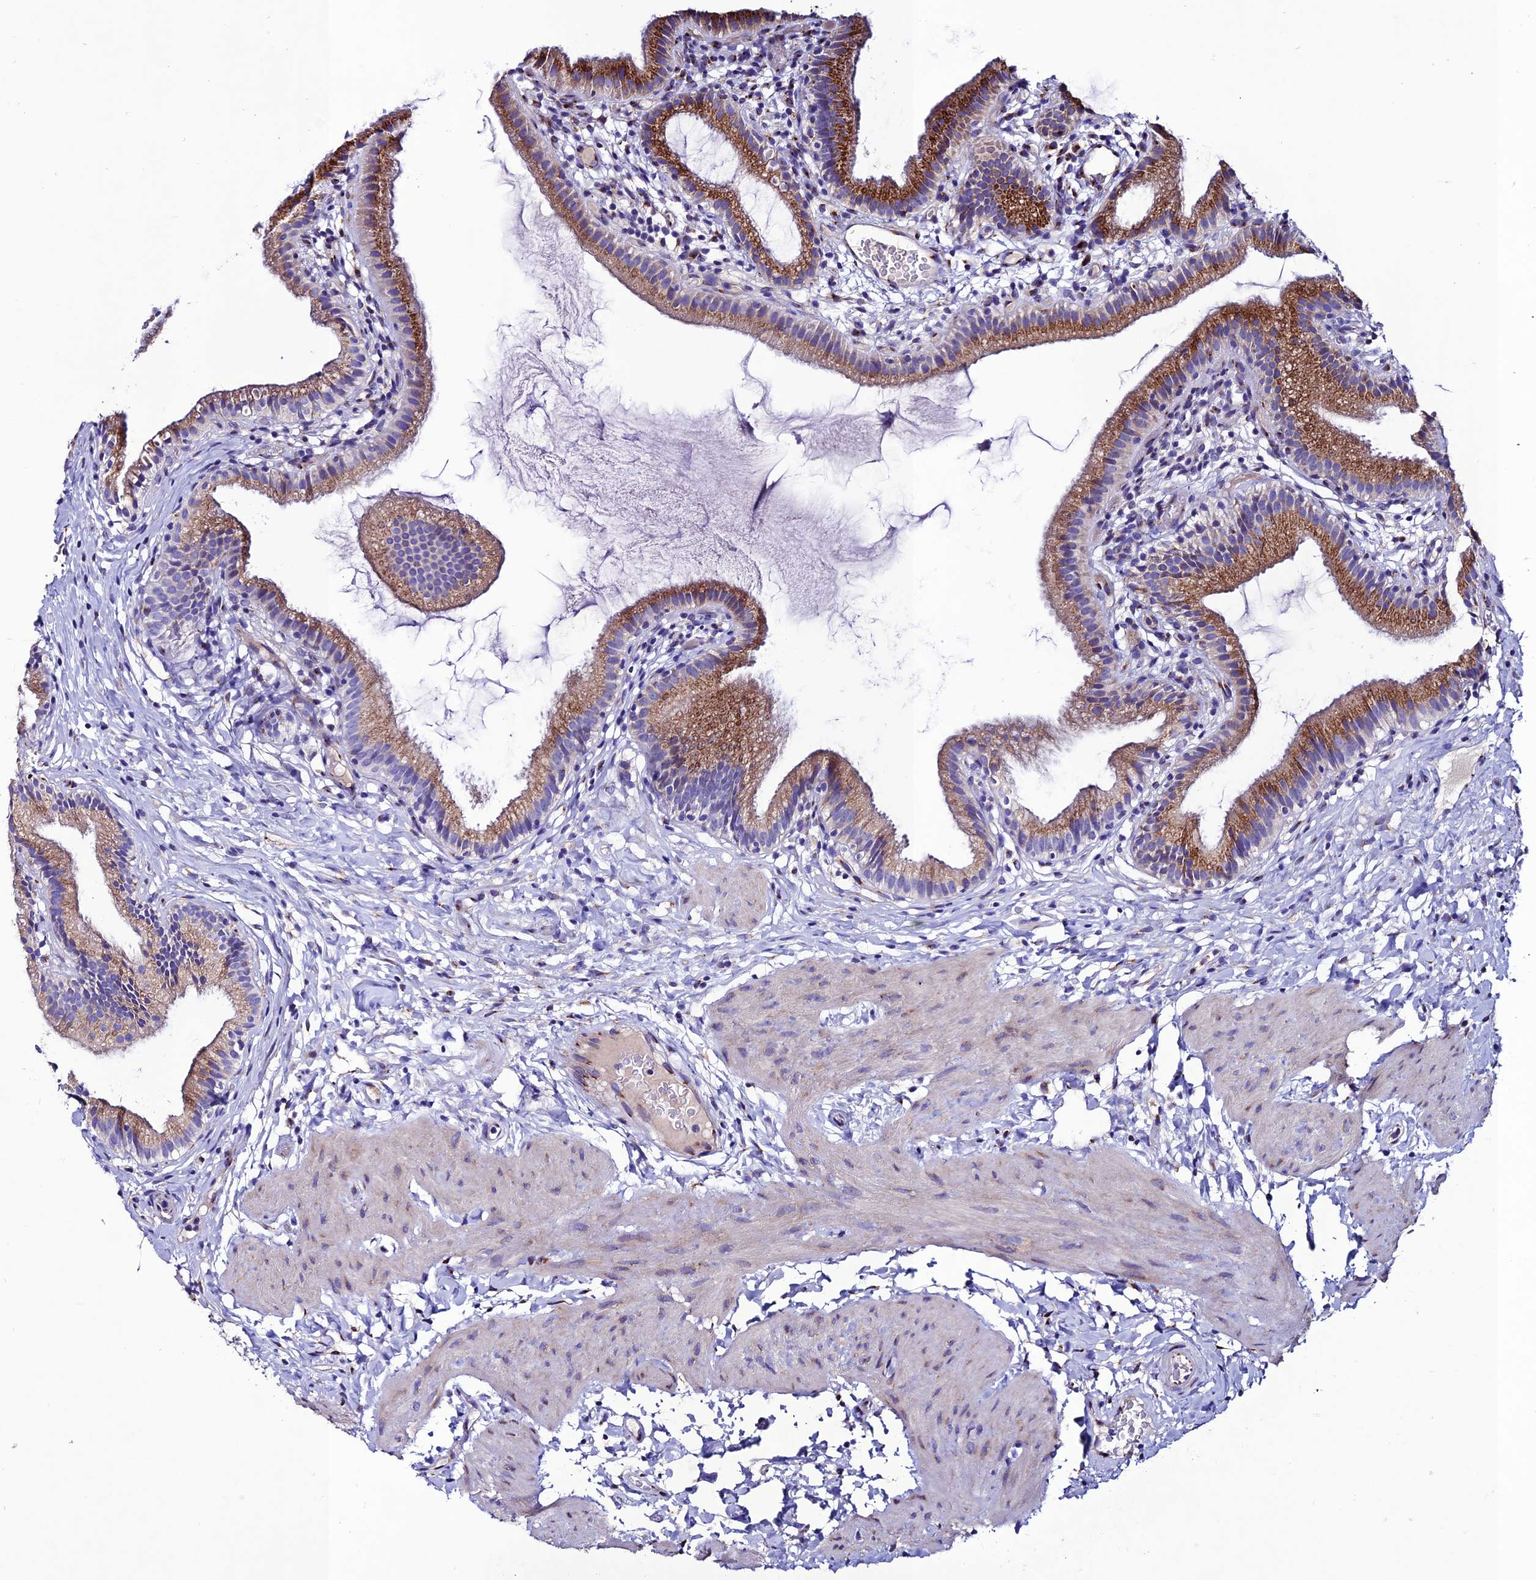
{"staining": {"intensity": "strong", "quantity": "25%-75%", "location": "cytoplasmic/membranous"}, "tissue": "gallbladder", "cell_type": "Glandular cells", "image_type": "normal", "snomed": [{"axis": "morphology", "description": "Normal tissue, NOS"}, {"axis": "topography", "description": "Gallbladder"}], "caption": "DAB immunohistochemical staining of benign human gallbladder exhibits strong cytoplasmic/membranous protein expression in approximately 25%-75% of glandular cells. (DAB IHC with brightfield microscopy, high magnification).", "gene": "OR51Q1", "patient": {"sex": "female", "age": 46}}